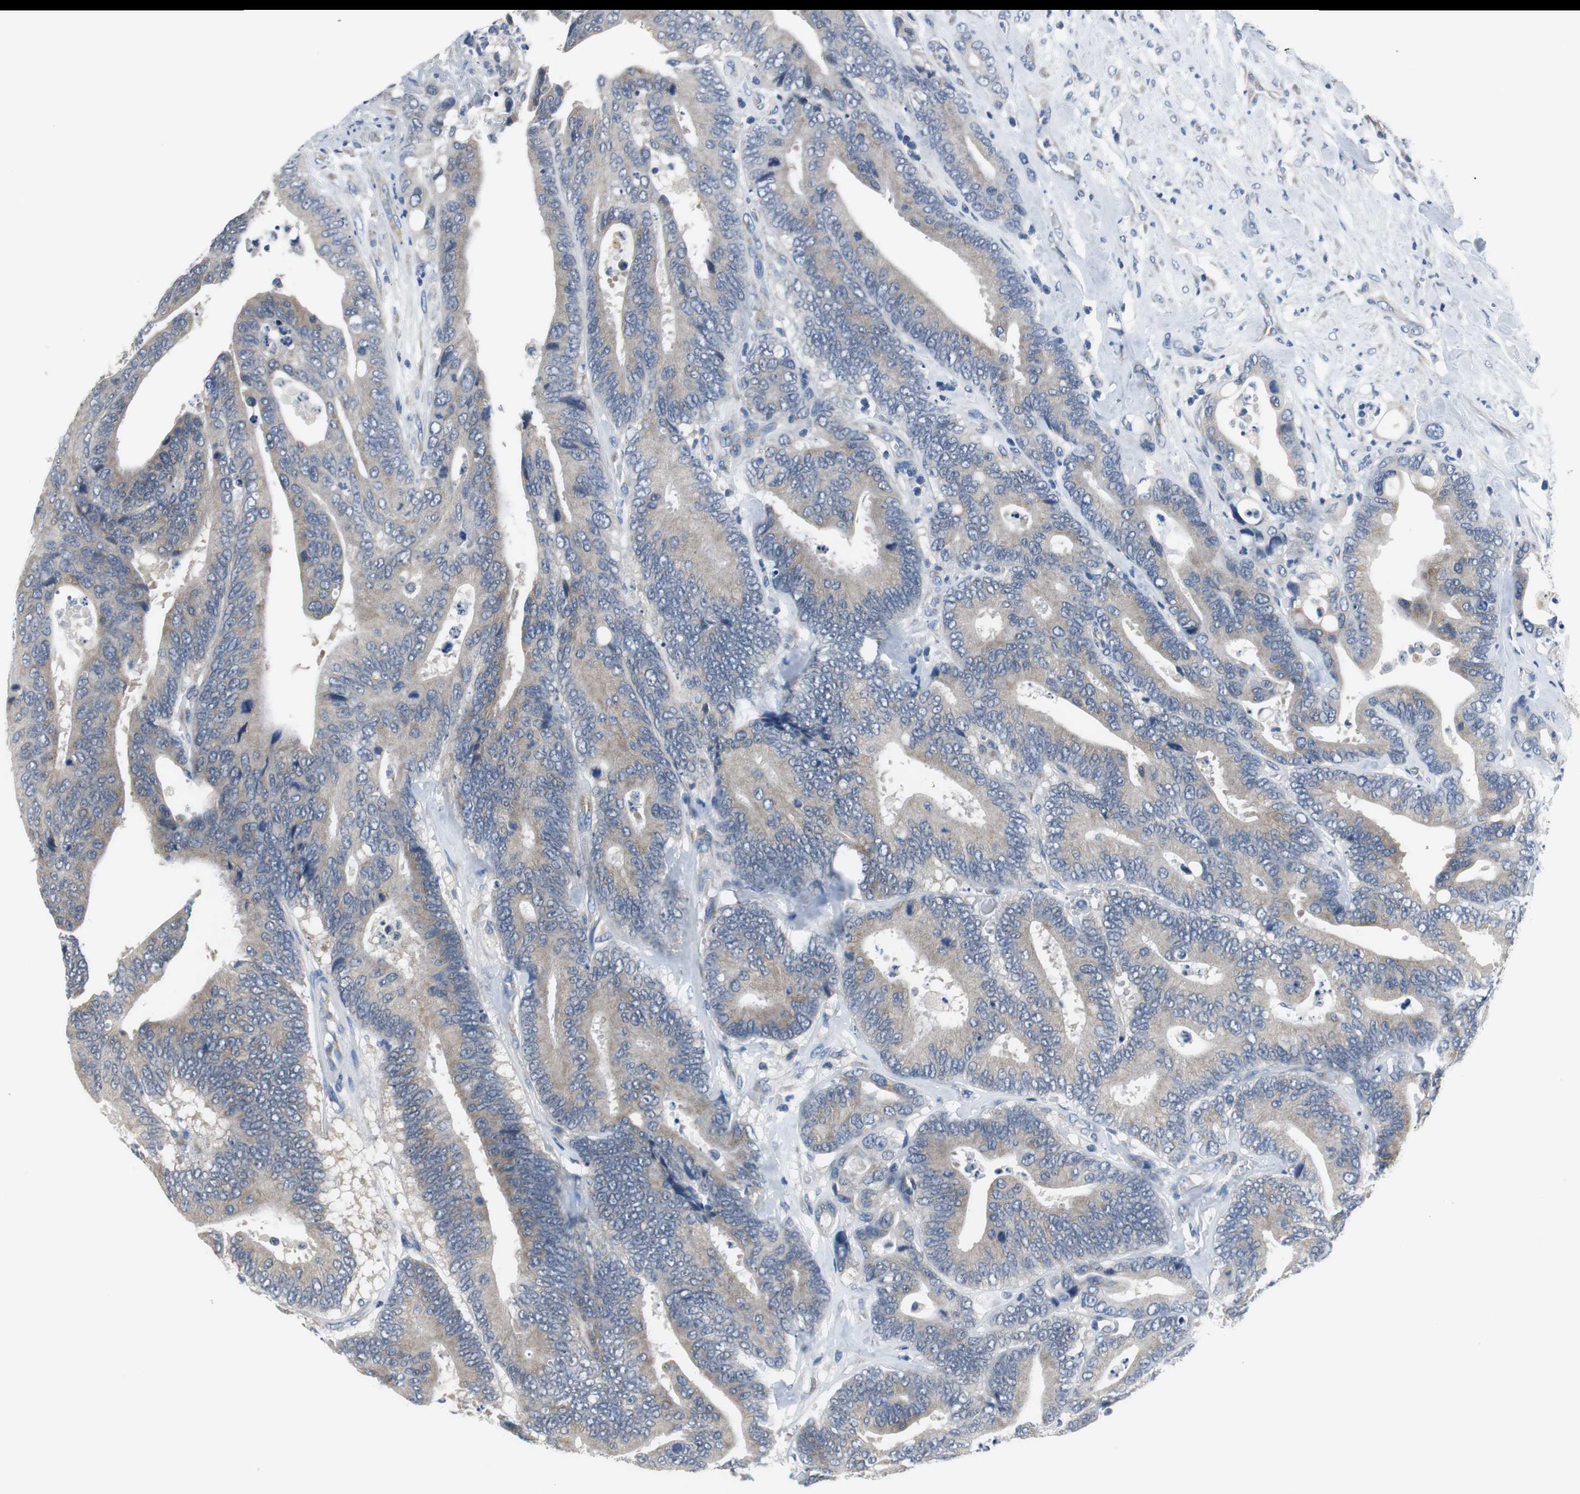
{"staining": {"intensity": "weak", "quantity": ">75%", "location": "cytoplasmic/membranous"}, "tissue": "colorectal cancer", "cell_type": "Tumor cells", "image_type": "cancer", "snomed": [{"axis": "morphology", "description": "Normal tissue, NOS"}, {"axis": "morphology", "description": "Adenocarcinoma, NOS"}, {"axis": "topography", "description": "Colon"}], "caption": "A brown stain shows weak cytoplasmic/membranous expression of a protein in colorectal adenocarcinoma tumor cells.", "gene": "PLAA", "patient": {"sex": "male", "age": 82}}